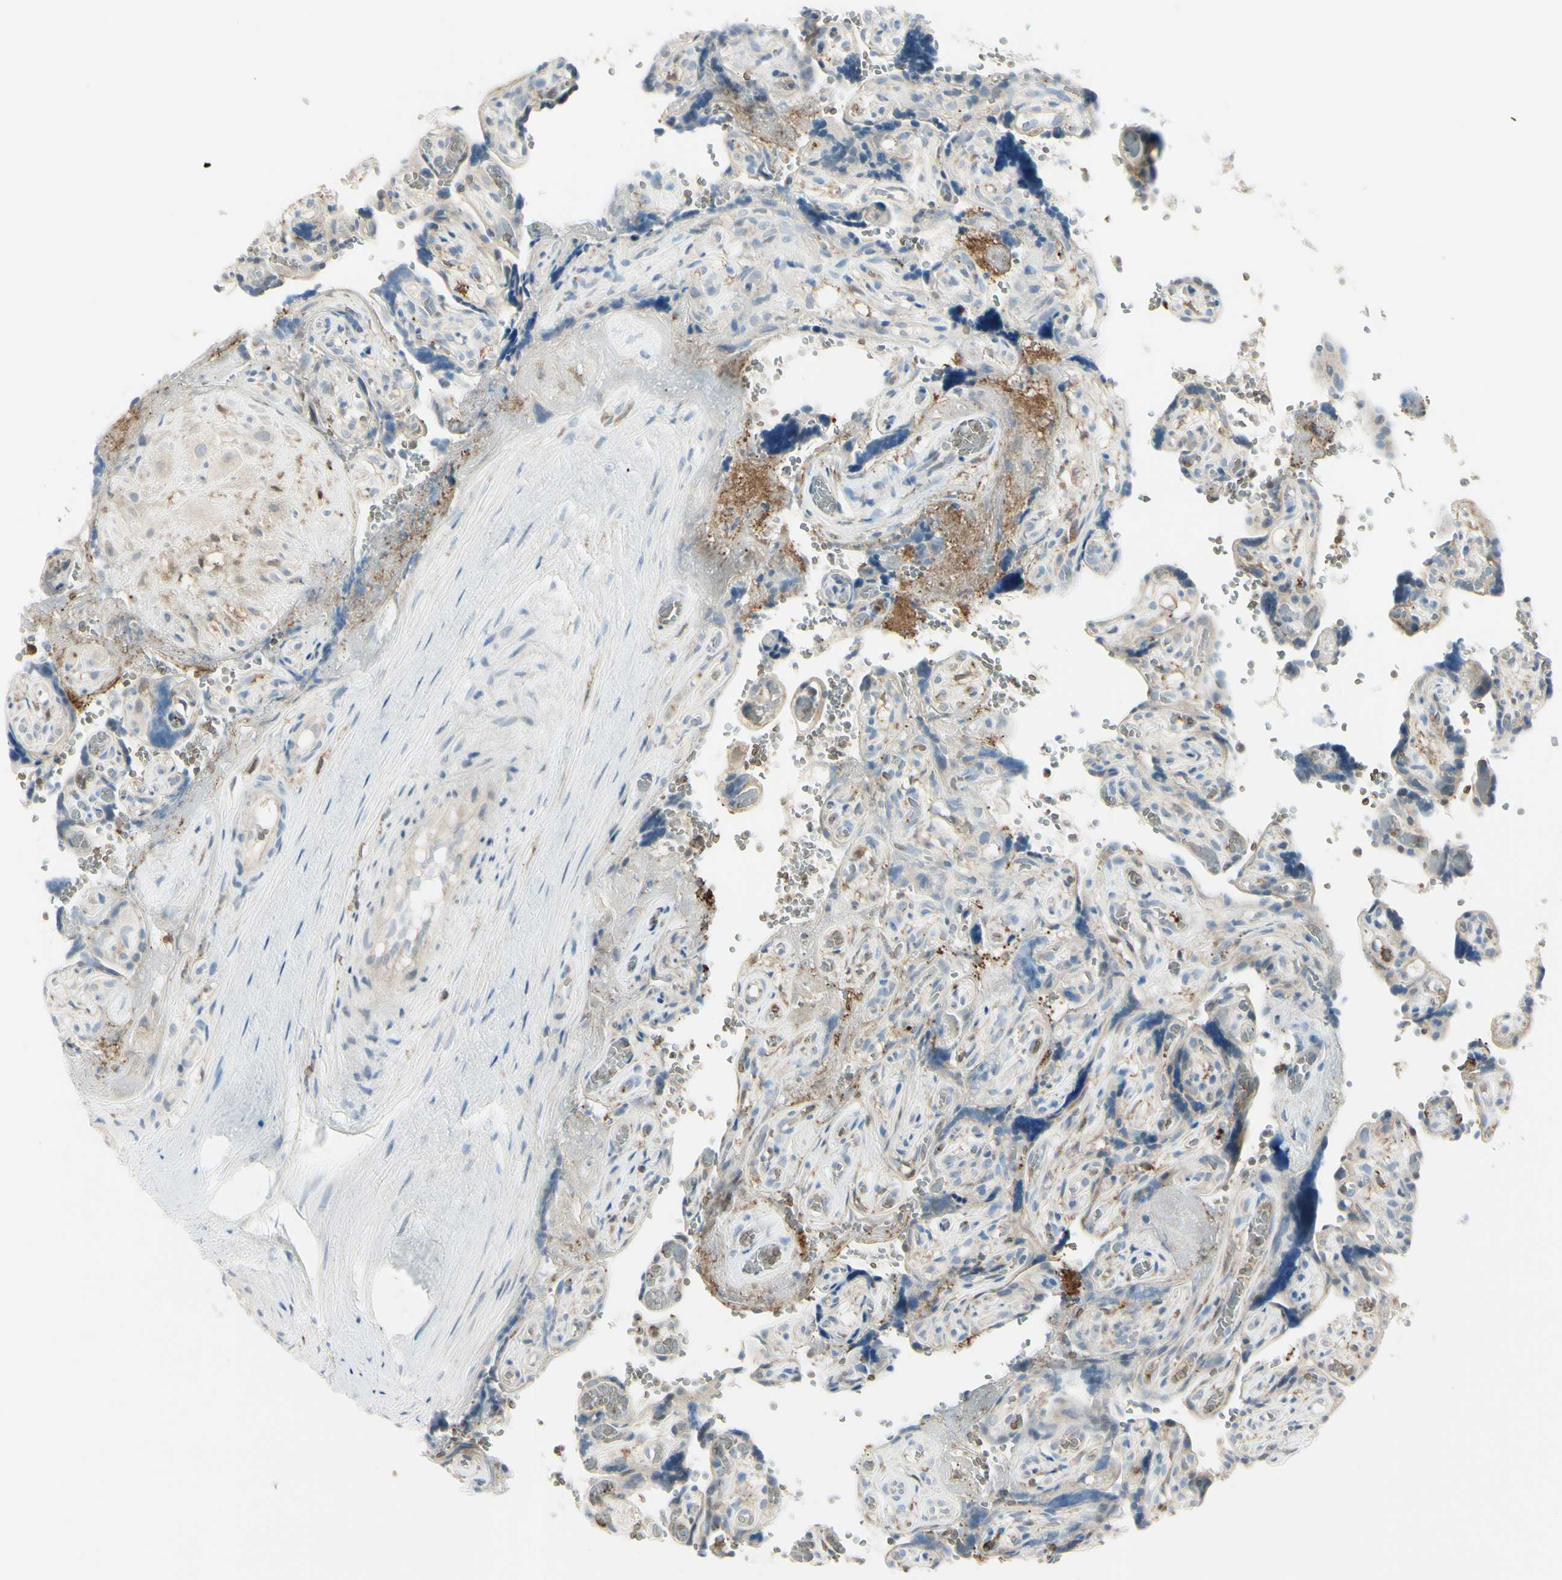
{"staining": {"intensity": "weak", "quantity": ">75%", "location": "cytoplasmic/membranous"}, "tissue": "placenta", "cell_type": "Trophoblastic cells", "image_type": "normal", "snomed": [{"axis": "morphology", "description": "Normal tissue, NOS"}, {"axis": "topography", "description": "Placenta"}], "caption": "Protein analysis of benign placenta reveals weak cytoplasmic/membranous staining in approximately >75% of trophoblastic cells.", "gene": "CYRIB", "patient": {"sex": "female", "age": 30}}